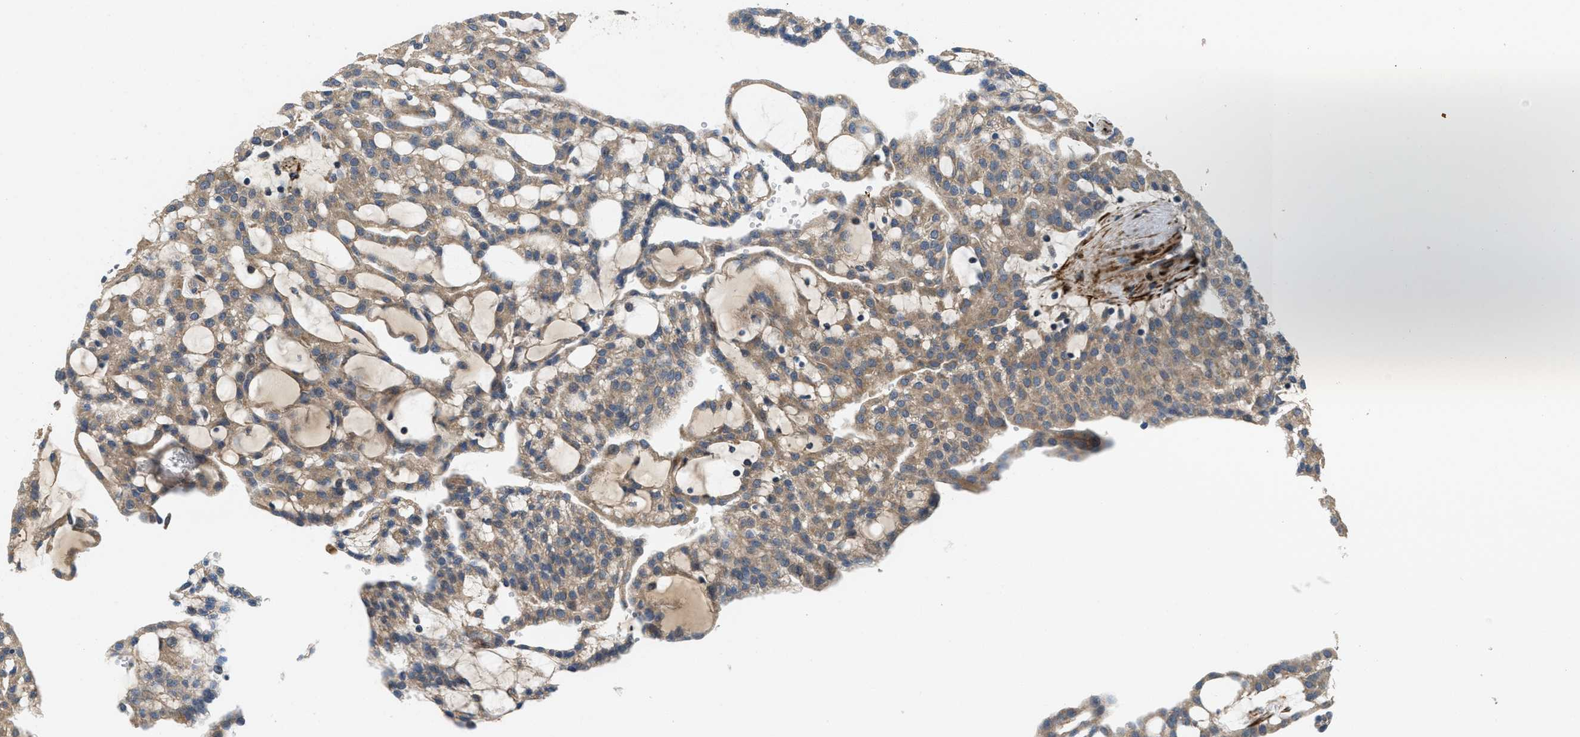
{"staining": {"intensity": "weak", "quantity": ">75%", "location": "cytoplasmic/membranous"}, "tissue": "renal cancer", "cell_type": "Tumor cells", "image_type": "cancer", "snomed": [{"axis": "morphology", "description": "Adenocarcinoma, NOS"}, {"axis": "topography", "description": "Kidney"}], "caption": "DAB (3,3'-diaminobenzidine) immunohistochemical staining of human renal cancer demonstrates weak cytoplasmic/membranous protein expression in approximately >75% of tumor cells.", "gene": "ZNF599", "patient": {"sex": "male", "age": 63}}